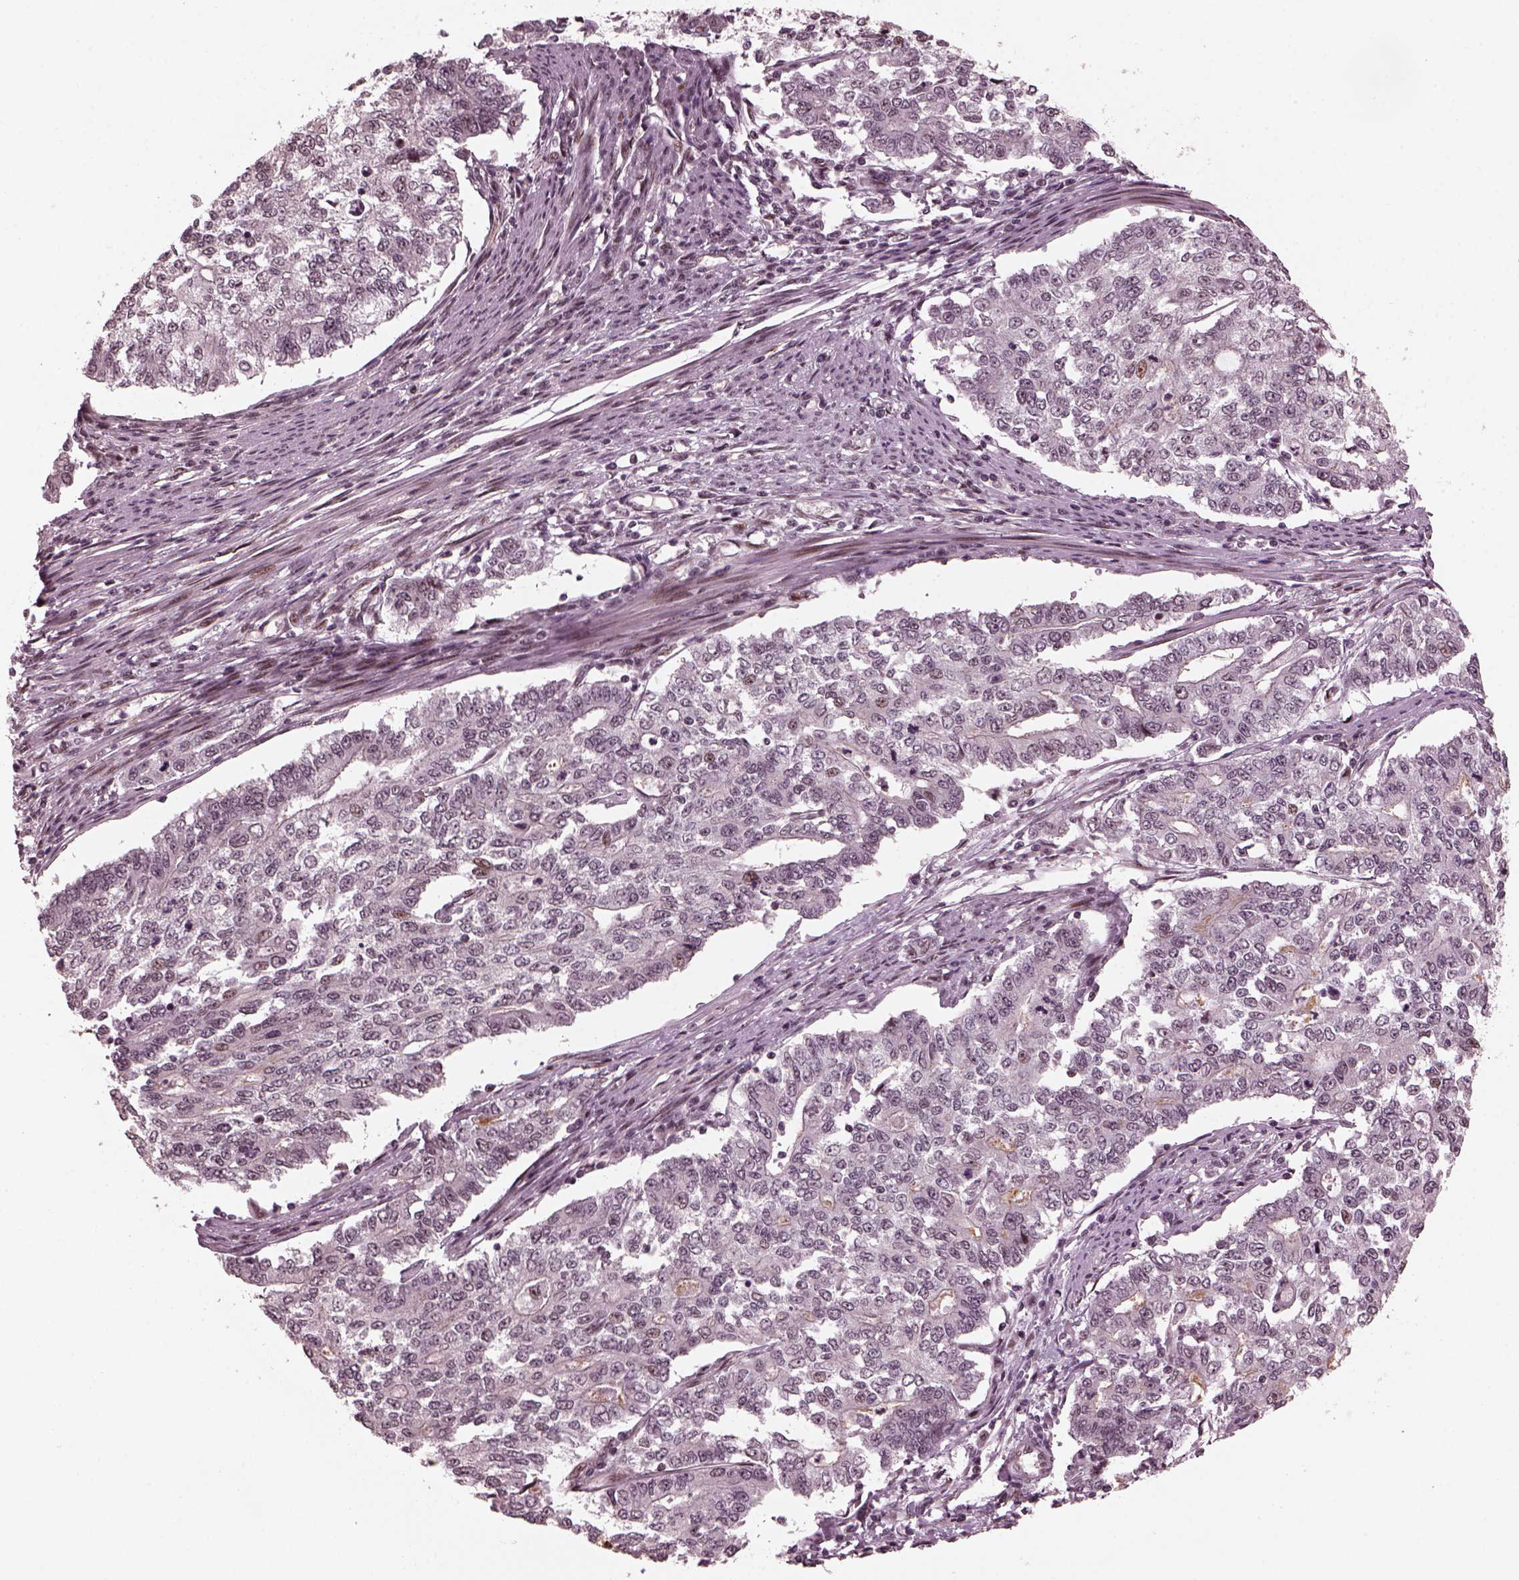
{"staining": {"intensity": "negative", "quantity": "none", "location": "none"}, "tissue": "endometrial cancer", "cell_type": "Tumor cells", "image_type": "cancer", "snomed": [{"axis": "morphology", "description": "Adenocarcinoma, NOS"}, {"axis": "topography", "description": "Uterus"}], "caption": "IHC photomicrograph of human adenocarcinoma (endometrial) stained for a protein (brown), which exhibits no staining in tumor cells.", "gene": "TRIB3", "patient": {"sex": "female", "age": 59}}